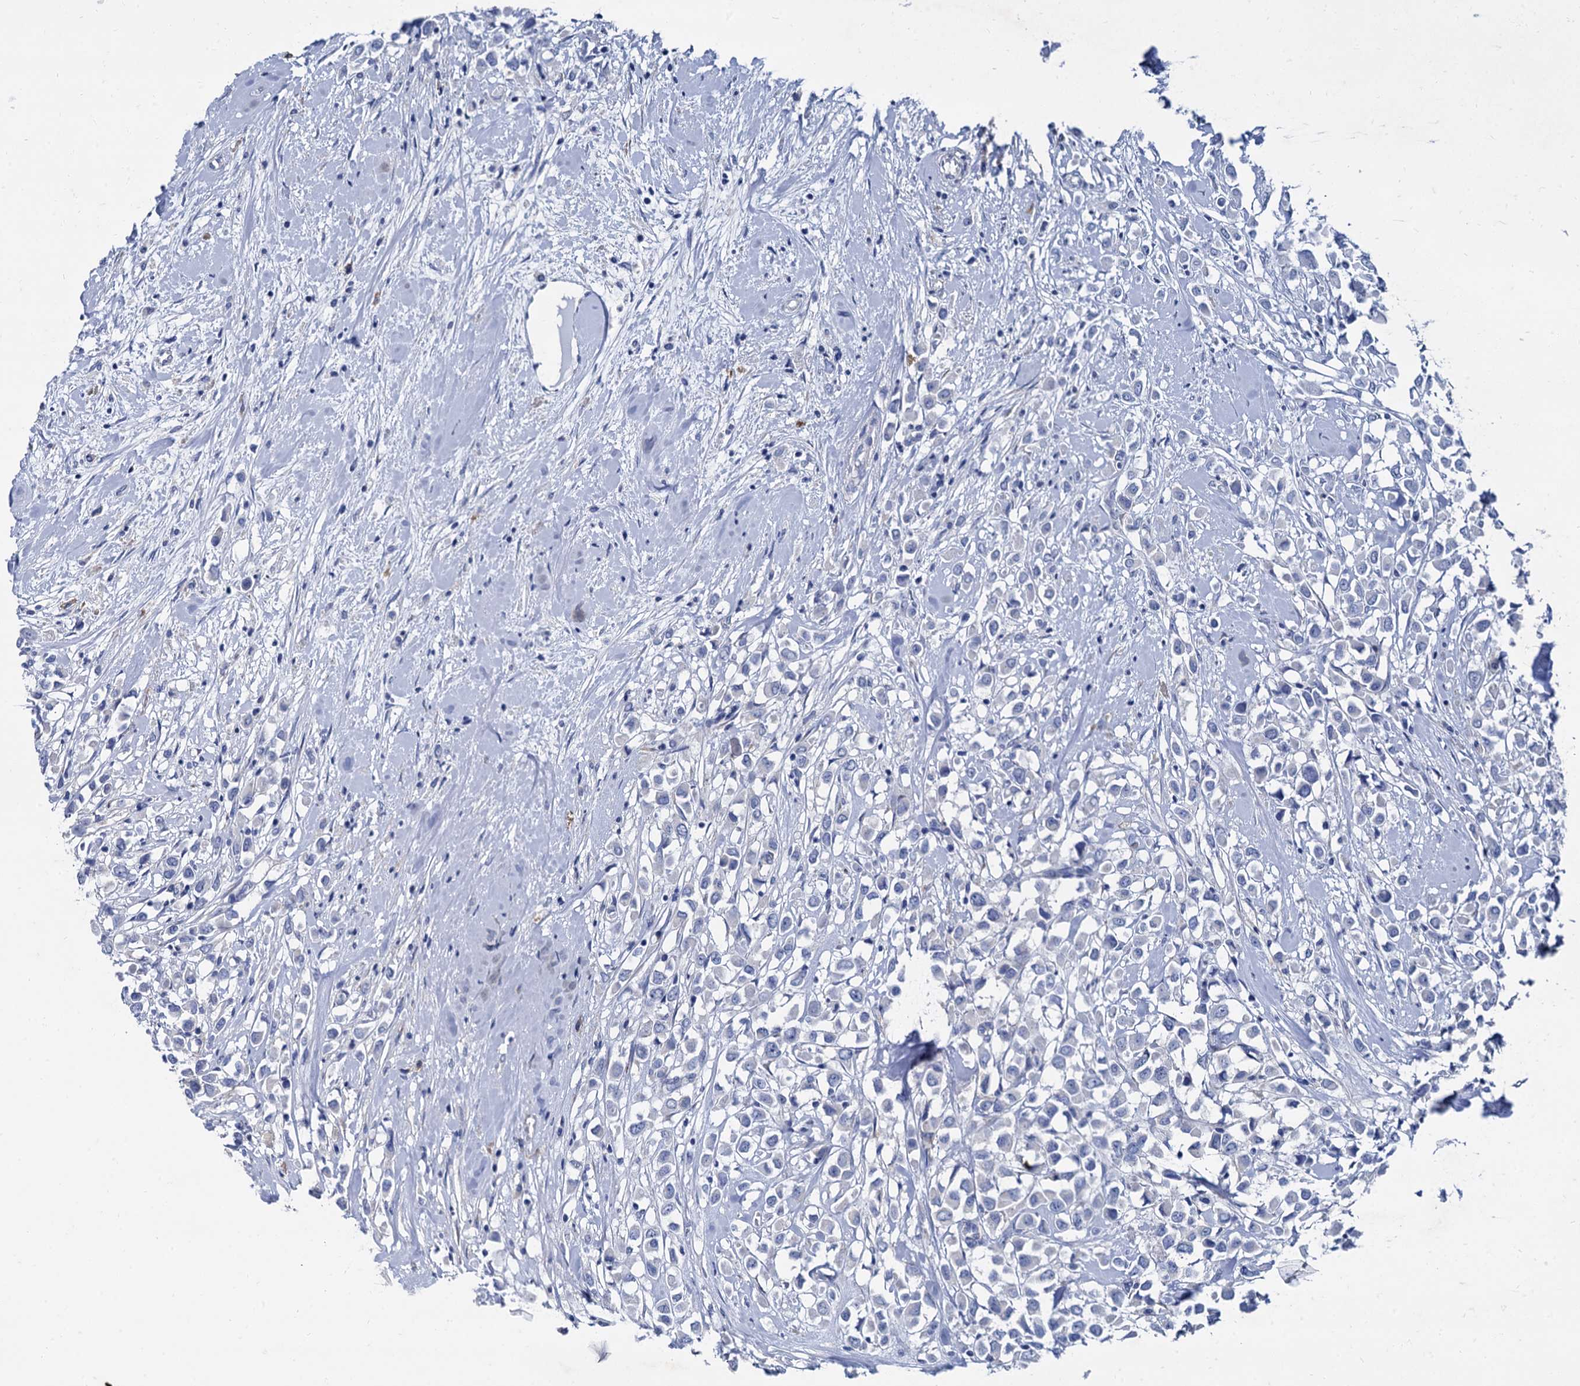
{"staining": {"intensity": "negative", "quantity": "none", "location": "none"}, "tissue": "breast cancer", "cell_type": "Tumor cells", "image_type": "cancer", "snomed": [{"axis": "morphology", "description": "Duct carcinoma"}, {"axis": "topography", "description": "Breast"}], "caption": "An IHC micrograph of invasive ductal carcinoma (breast) is shown. There is no staining in tumor cells of invasive ductal carcinoma (breast).", "gene": "FOXR2", "patient": {"sex": "female", "age": 87}}